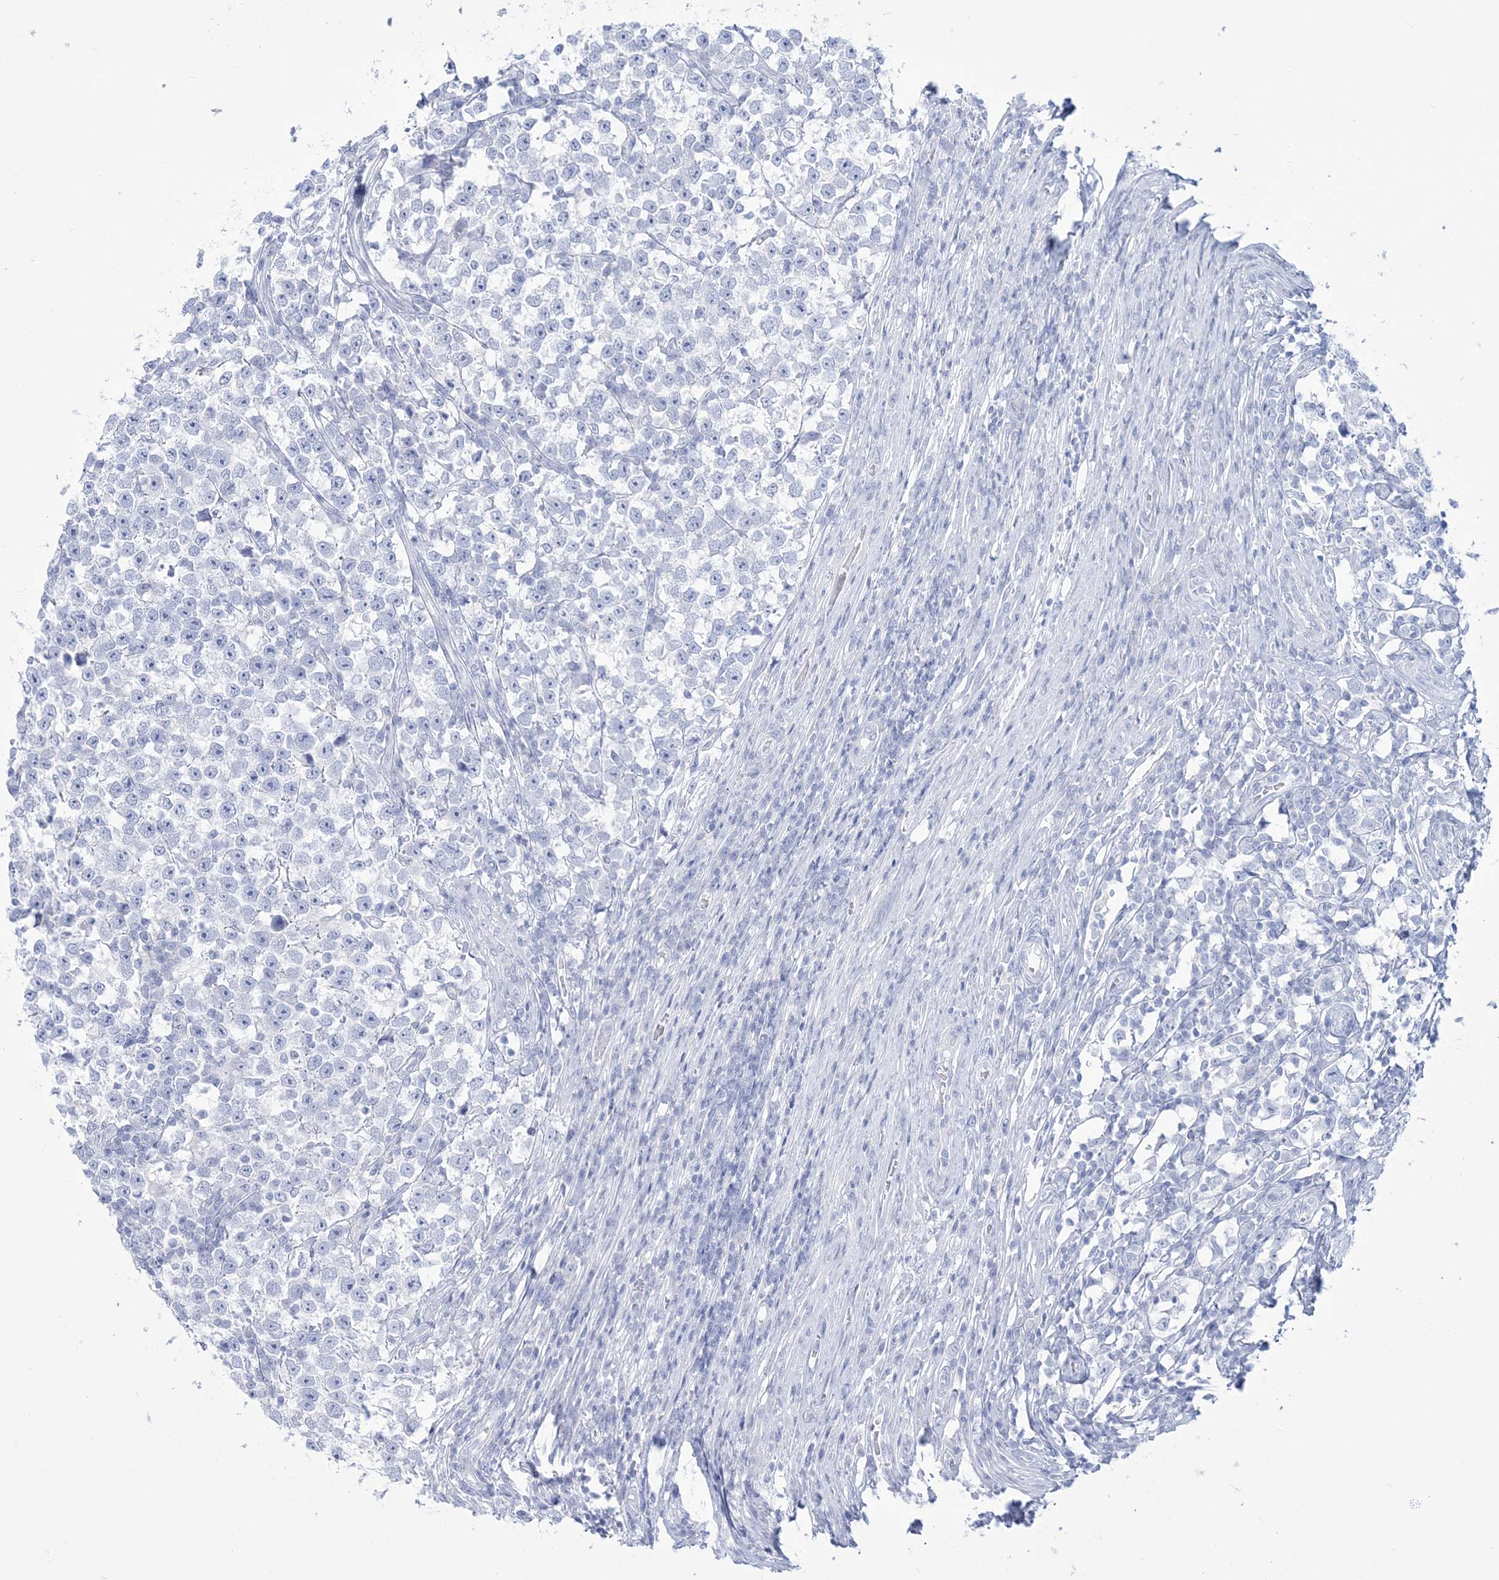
{"staining": {"intensity": "negative", "quantity": "none", "location": "none"}, "tissue": "testis cancer", "cell_type": "Tumor cells", "image_type": "cancer", "snomed": [{"axis": "morphology", "description": "Normal tissue, NOS"}, {"axis": "morphology", "description": "Seminoma, NOS"}, {"axis": "topography", "description": "Testis"}], "caption": "An immunohistochemistry photomicrograph of testis seminoma is shown. There is no staining in tumor cells of testis seminoma.", "gene": "RBP2", "patient": {"sex": "male", "age": 43}}